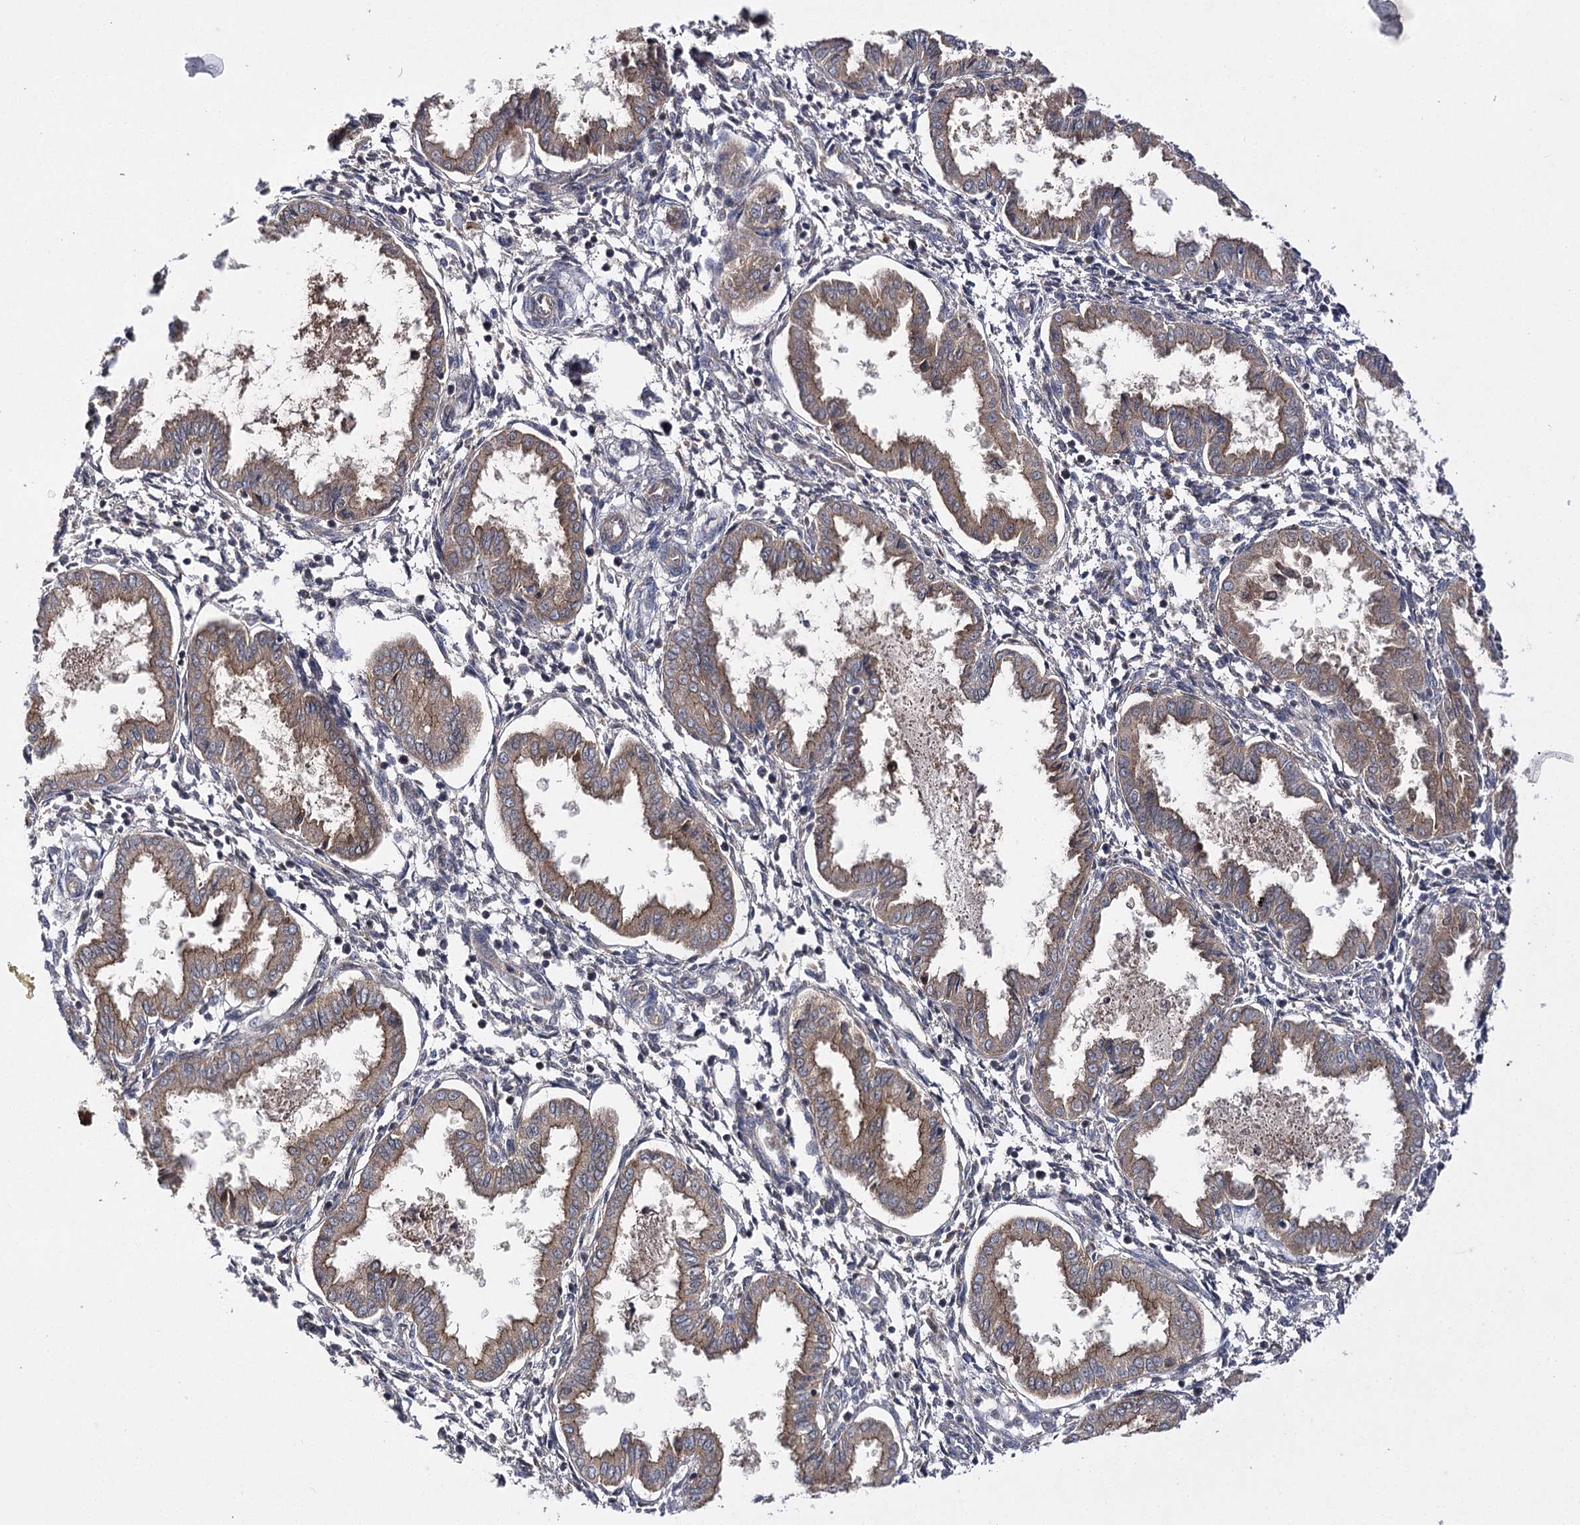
{"staining": {"intensity": "weak", "quantity": "<25%", "location": "cytoplasmic/membranous"}, "tissue": "endometrium", "cell_type": "Cells in endometrial stroma", "image_type": "normal", "snomed": [{"axis": "morphology", "description": "Normal tissue, NOS"}, {"axis": "topography", "description": "Endometrium"}], "caption": "The photomicrograph demonstrates no staining of cells in endometrial stroma in unremarkable endometrium. (DAB IHC, high magnification).", "gene": "BCR", "patient": {"sex": "female", "age": 33}}